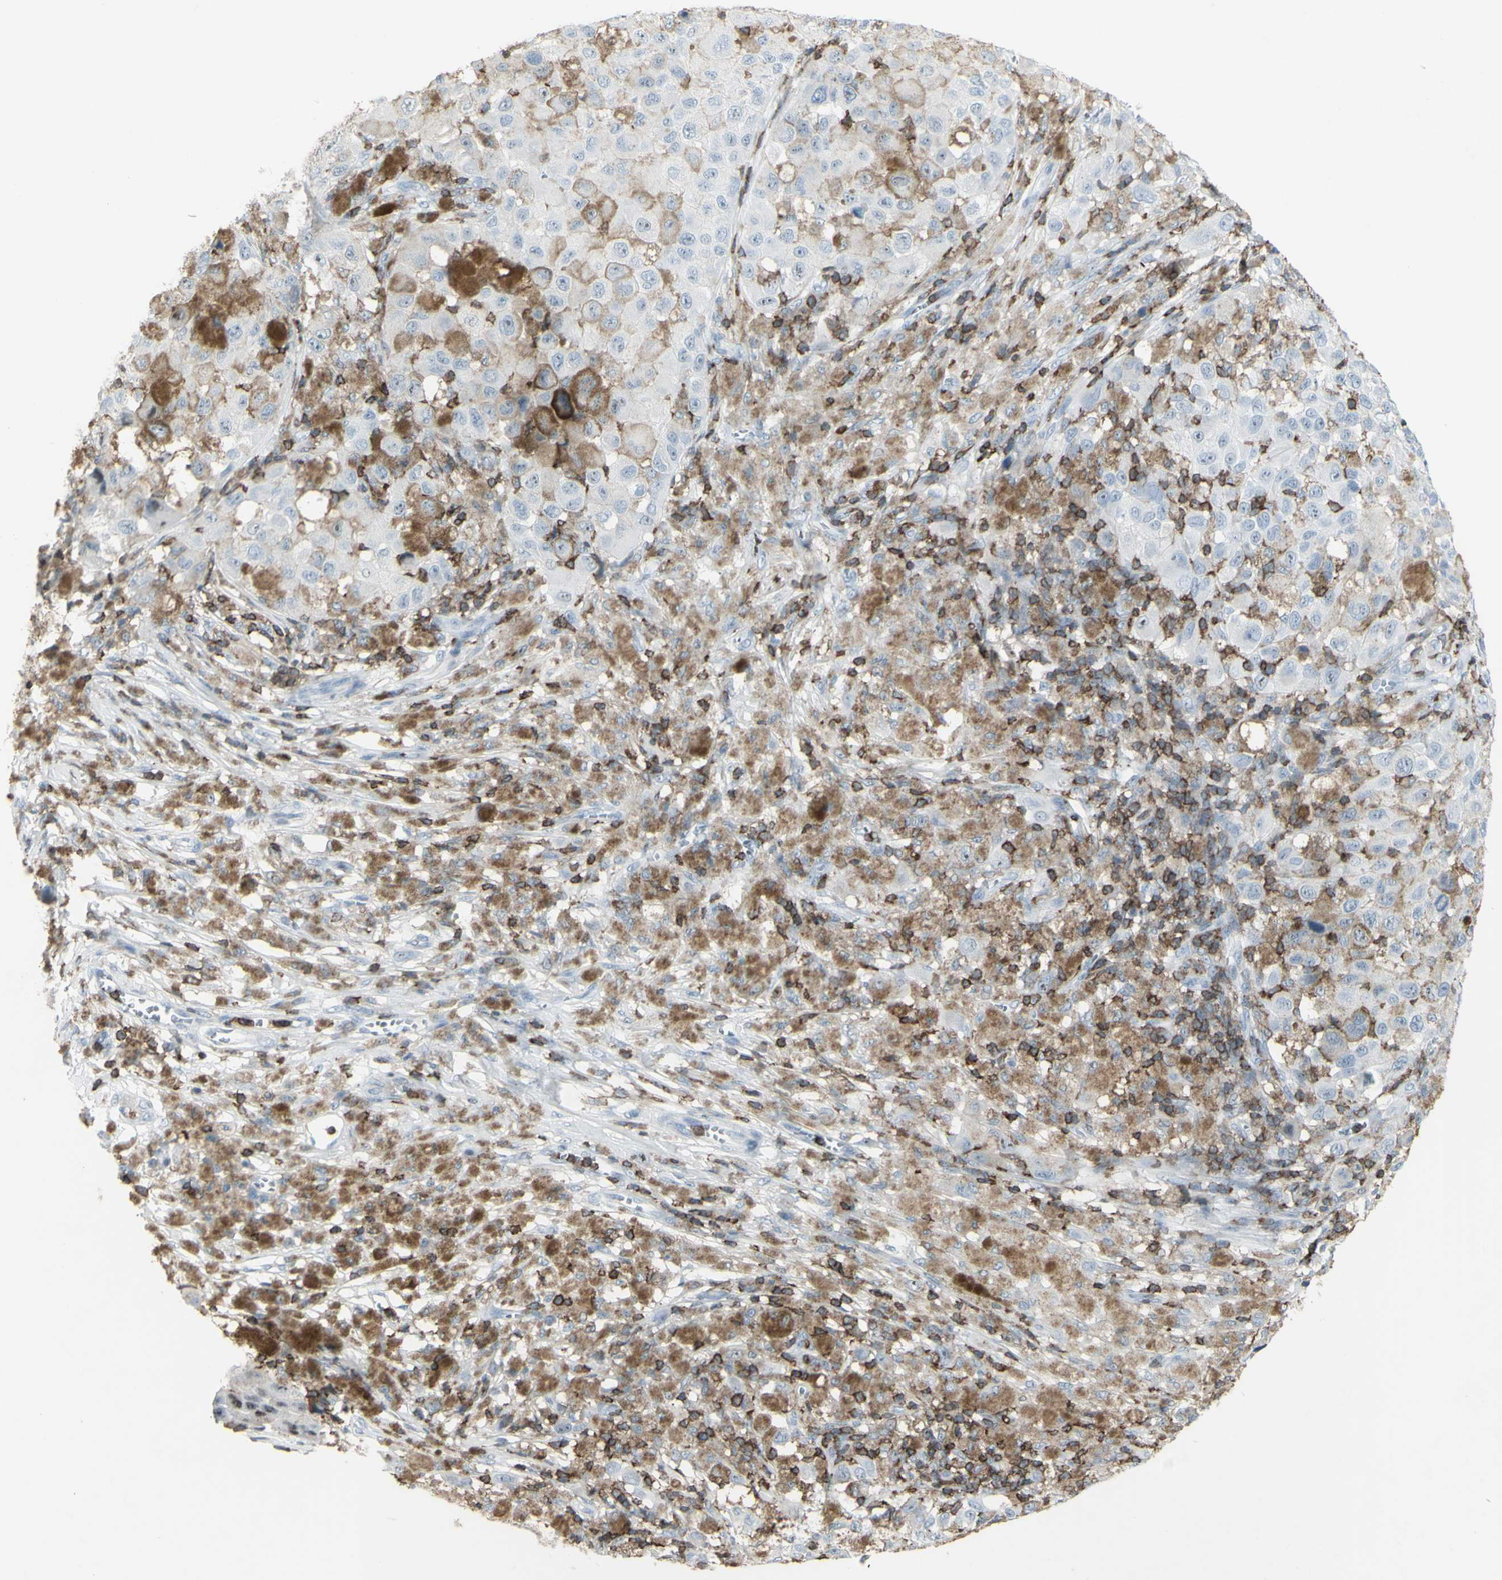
{"staining": {"intensity": "moderate", "quantity": "<25%", "location": "cytoplasmic/membranous"}, "tissue": "melanoma", "cell_type": "Tumor cells", "image_type": "cancer", "snomed": [{"axis": "morphology", "description": "Malignant melanoma, NOS"}, {"axis": "topography", "description": "Skin"}], "caption": "Immunohistochemical staining of melanoma demonstrates moderate cytoplasmic/membranous protein staining in about <25% of tumor cells.", "gene": "NRG1", "patient": {"sex": "male", "age": 96}}